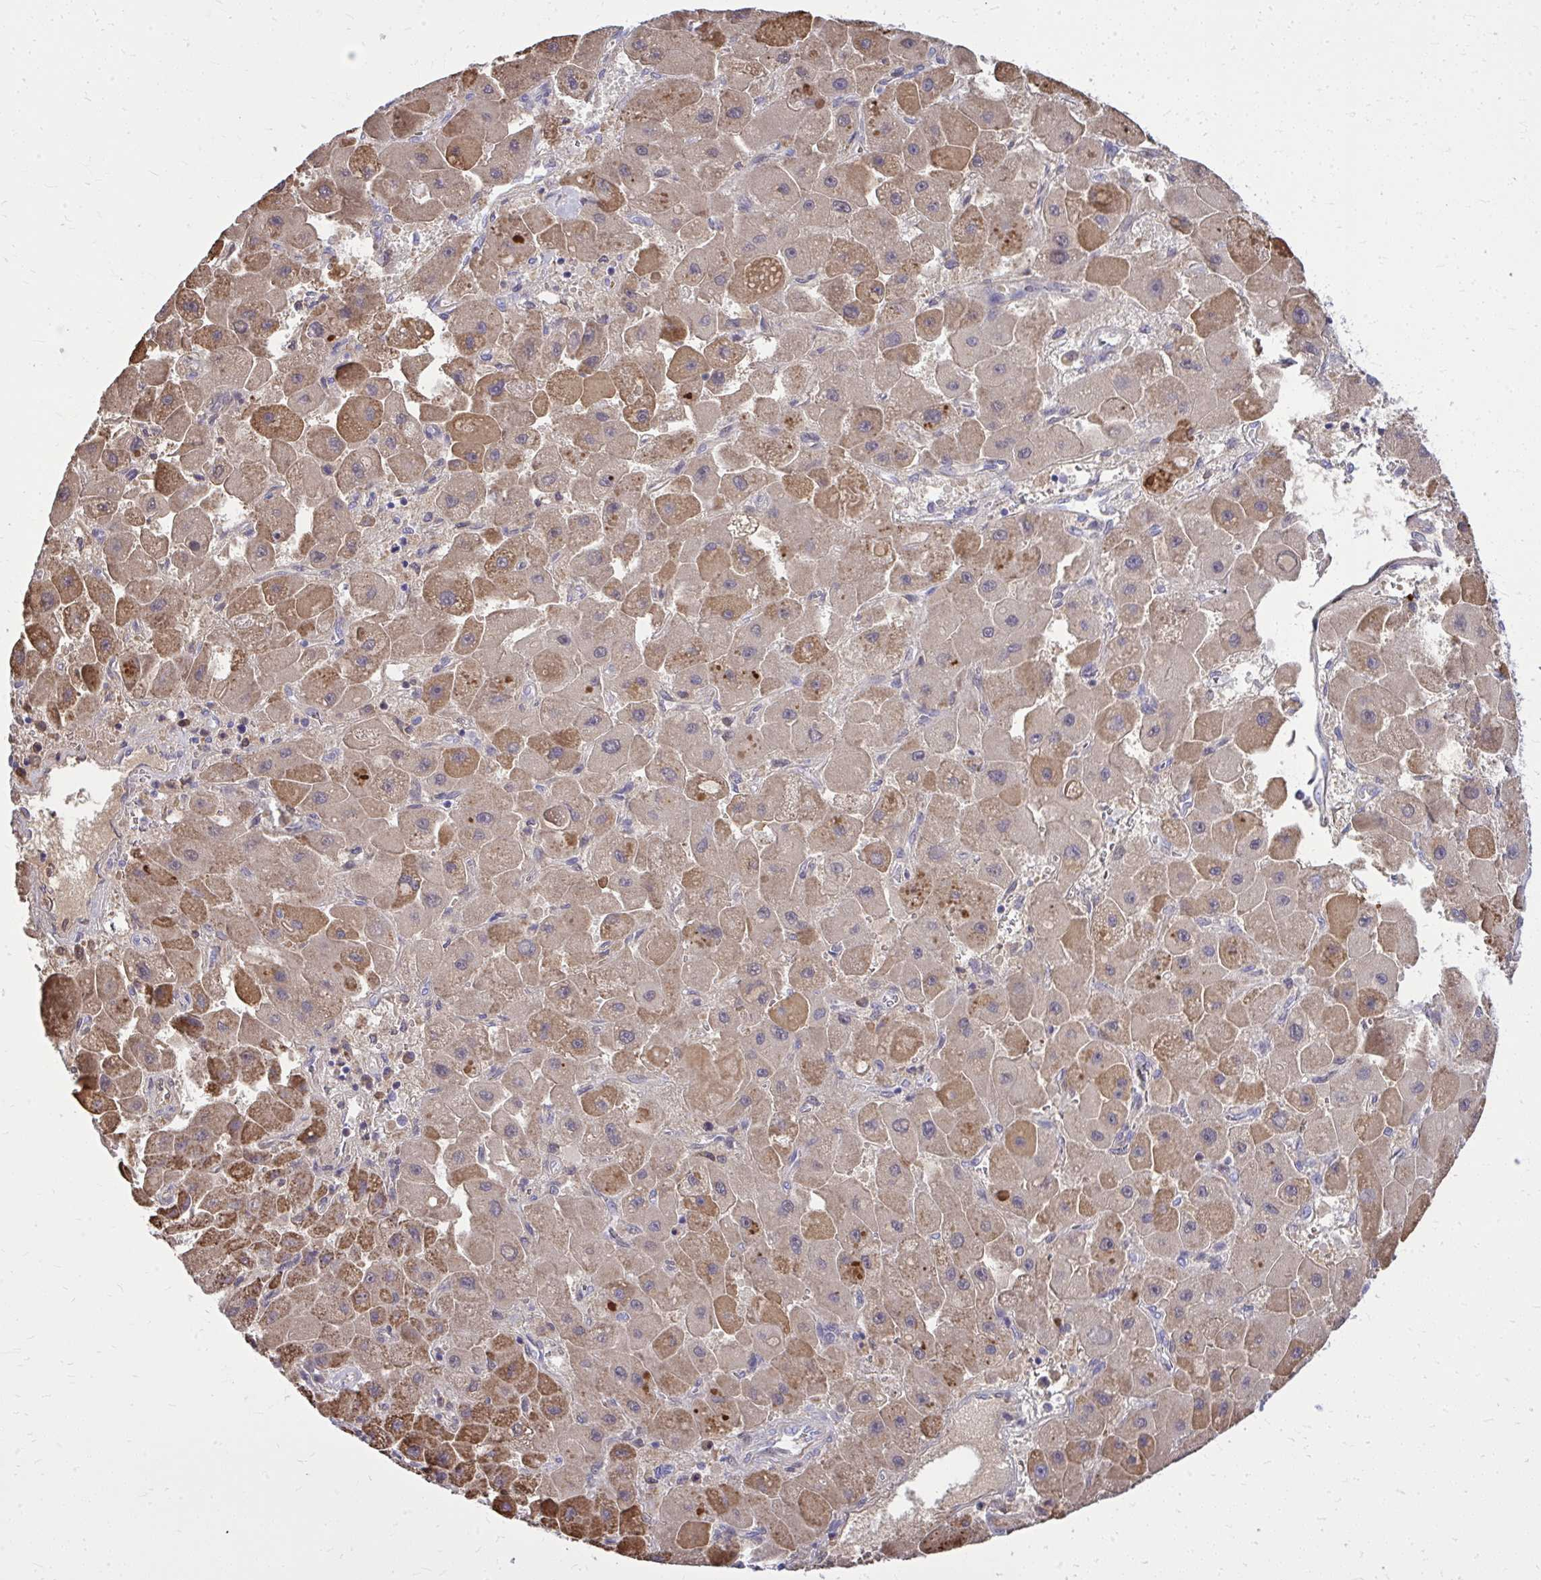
{"staining": {"intensity": "moderate", "quantity": ">75%", "location": "cytoplasmic/membranous"}, "tissue": "liver cancer", "cell_type": "Tumor cells", "image_type": "cancer", "snomed": [{"axis": "morphology", "description": "Carcinoma, Hepatocellular, NOS"}, {"axis": "topography", "description": "Liver"}], "caption": "Human hepatocellular carcinoma (liver) stained with a protein marker demonstrates moderate staining in tumor cells.", "gene": "ZNF362", "patient": {"sex": "male", "age": 24}}